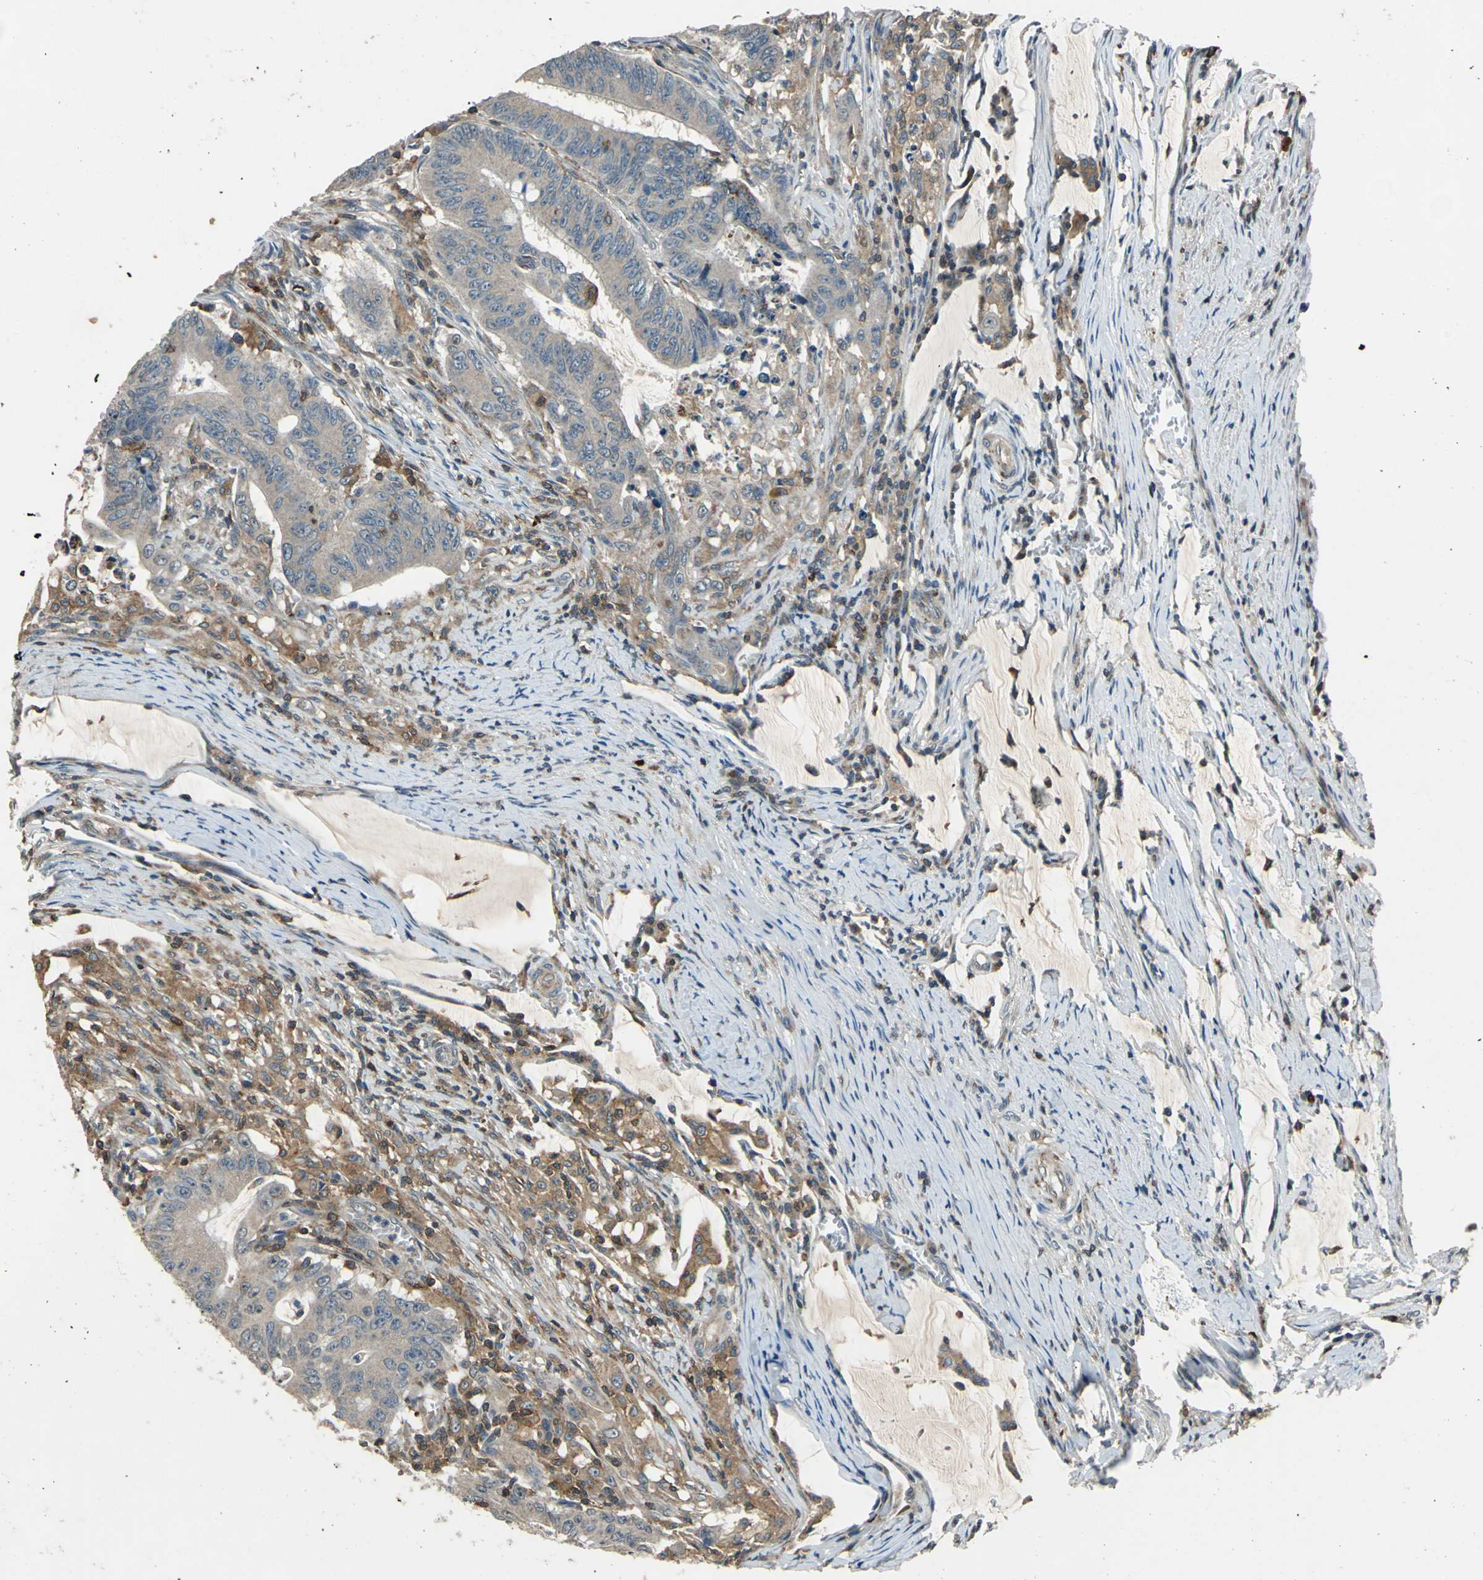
{"staining": {"intensity": "weak", "quantity": ">75%", "location": "cytoplasmic/membranous"}, "tissue": "colorectal cancer", "cell_type": "Tumor cells", "image_type": "cancer", "snomed": [{"axis": "morphology", "description": "Adenocarcinoma, NOS"}, {"axis": "topography", "description": "Colon"}], "caption": "Protein expression analysis of human adenocarcinoma (colorectal) reveals weak cytoplasmic/membranous expression in approximately >75% of tumor cells.", "gene": "SLC19A2", "patient": {"sex": "male", "age": 45}}